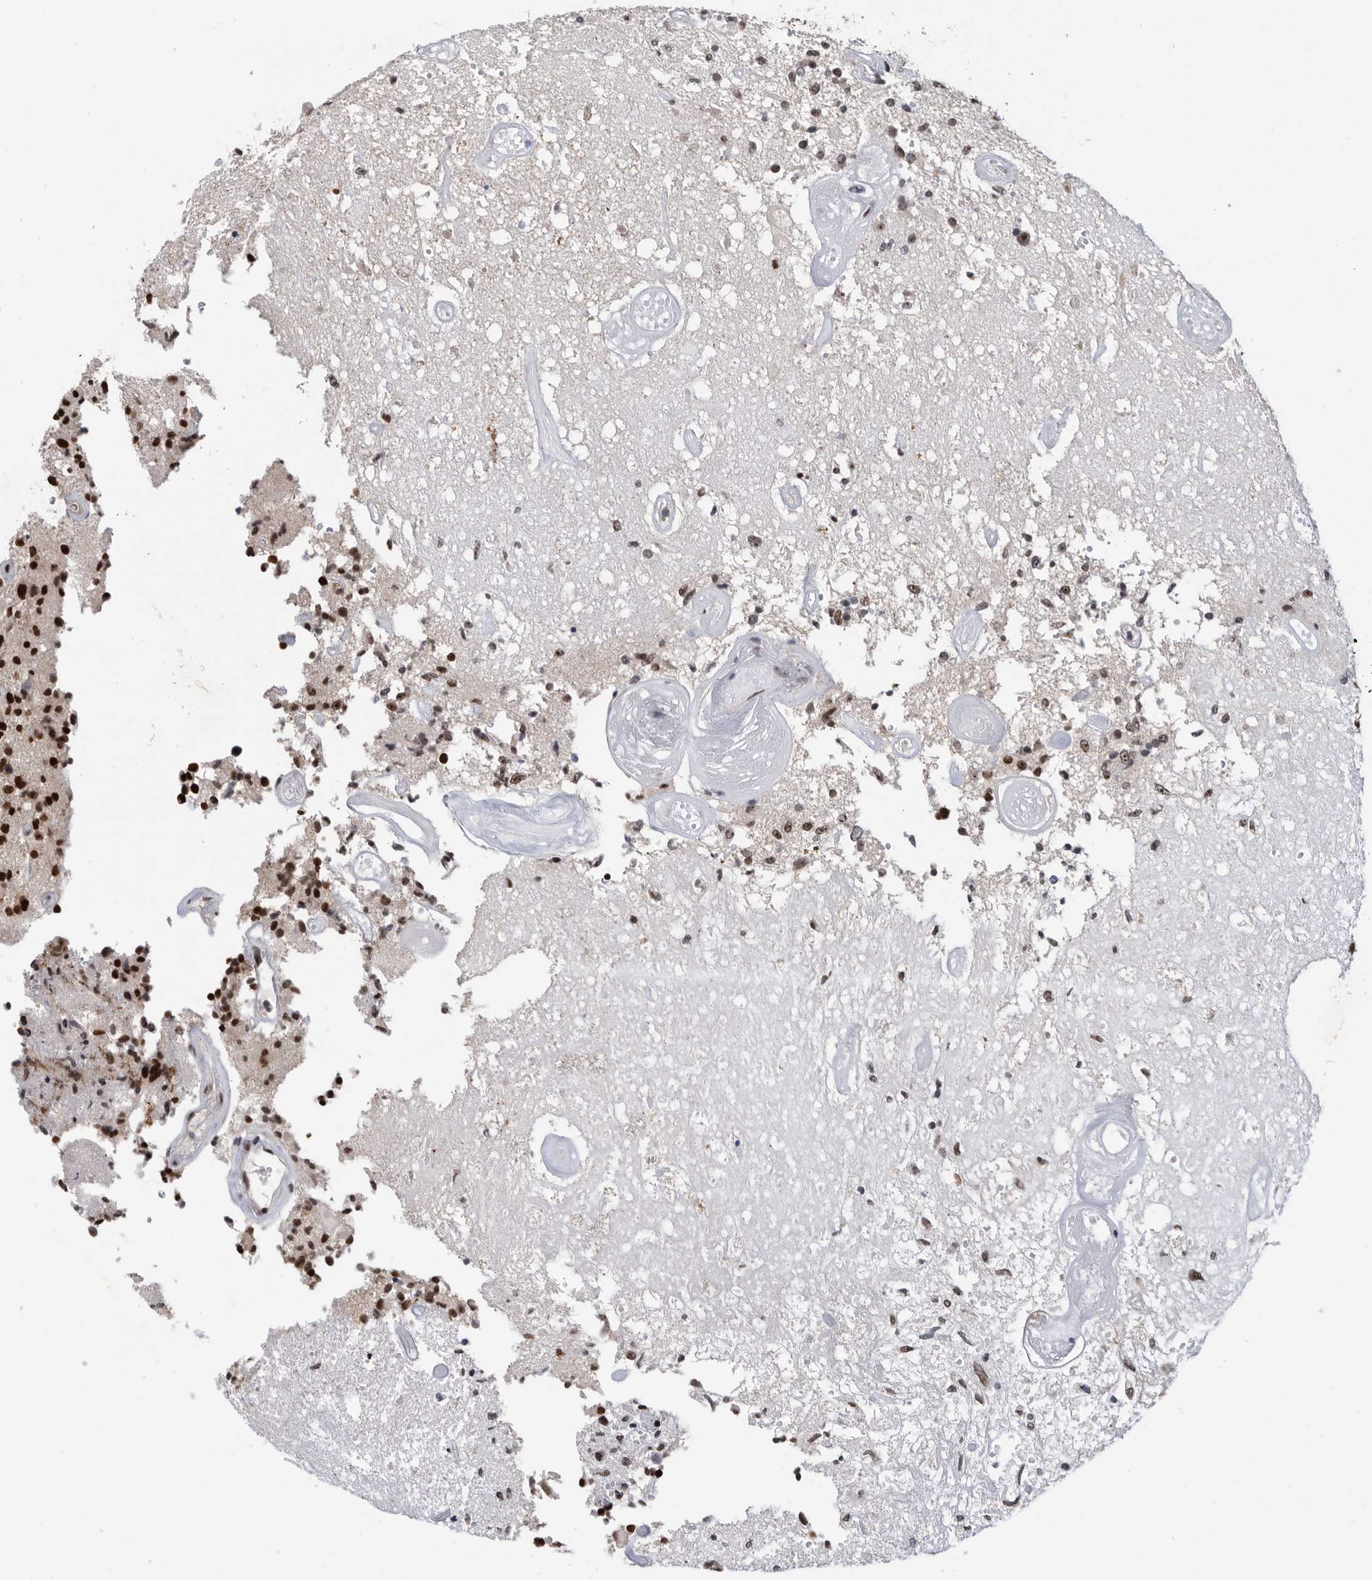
{"staining": {"intensity": "strong", "quantity": ">75%", "location": "nuclear"}, "tissue": "glioma", "cell_type": "Tumor cells", "image_type": "cancer", "snomed": [{"axis": "morphology", "description": "Glioma, malignant, High grade"}, {"axis": "morphology", "description": "Glioblastoma, NOS"}, {"axis": "topography", "description": "Brain"}], "caption": "About >75% of tumor cells in human glioma demonstrate strong nuclear protein staining as visualized by brown immunohistochemical staining.", "gene": "ZNF260", "patient": {"sex": "male", "age": 60}}